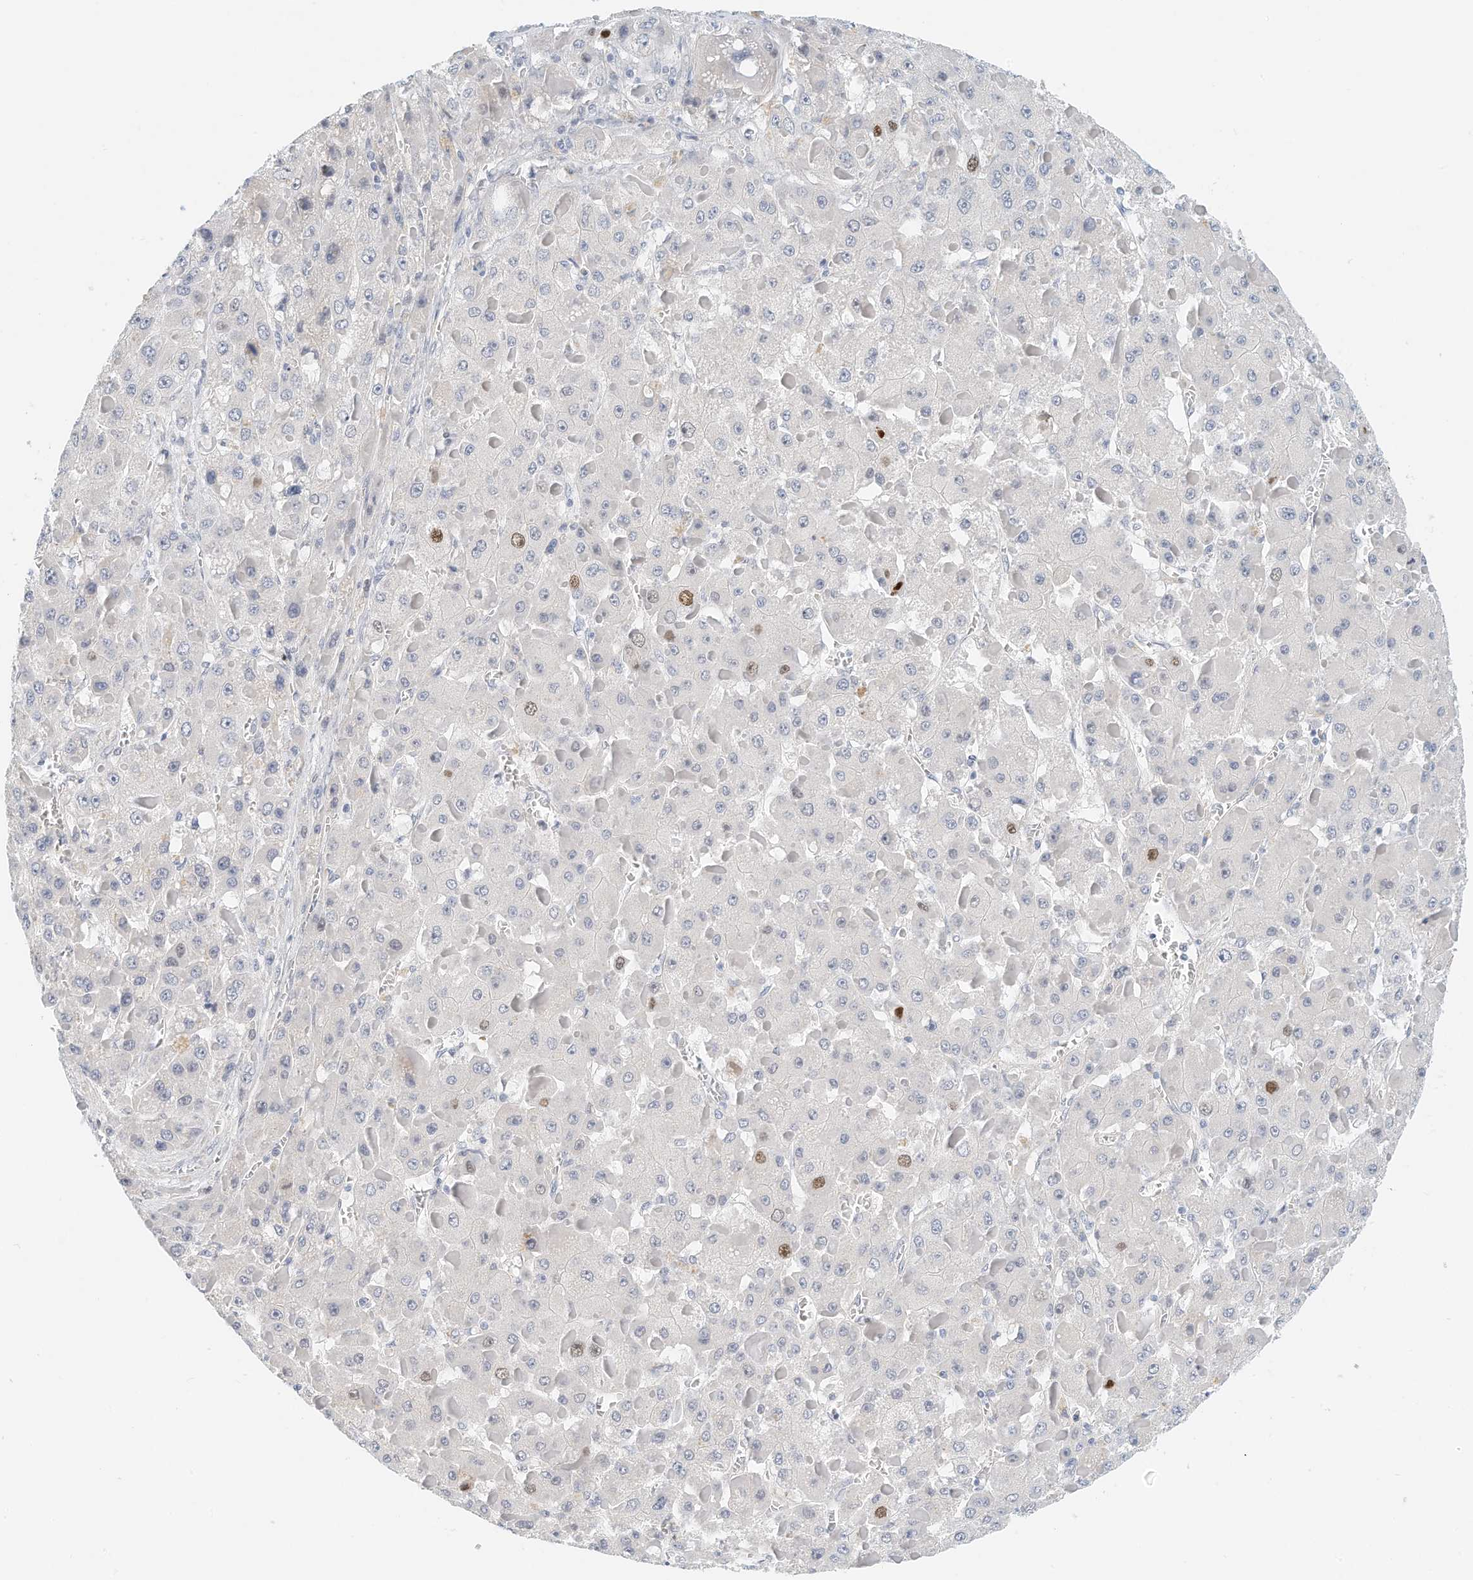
{"staining": {"intensity": "negative", "quantity": "none", "location": "none"}, "tissue": "liver cancer", "cell_type": "Tumor cells", "image_type": "cancer", "snomed": [{"axis": "morphology", "description": "Carcinoma, Hepatocellular, NOS"}, {"axis": "topography", "description": "Liver"}], "caption": "High magnification brightfield microscopy of hepatocellular carcinoma (liver) stained with DAB (3,3'-diaminobenzidine) (brown) and counterstained with hematoxylin (blue): tumor cells show no significant positivity.", "gene": "ARHGAP28", "patient": {"sex": "female", "age": 73}}